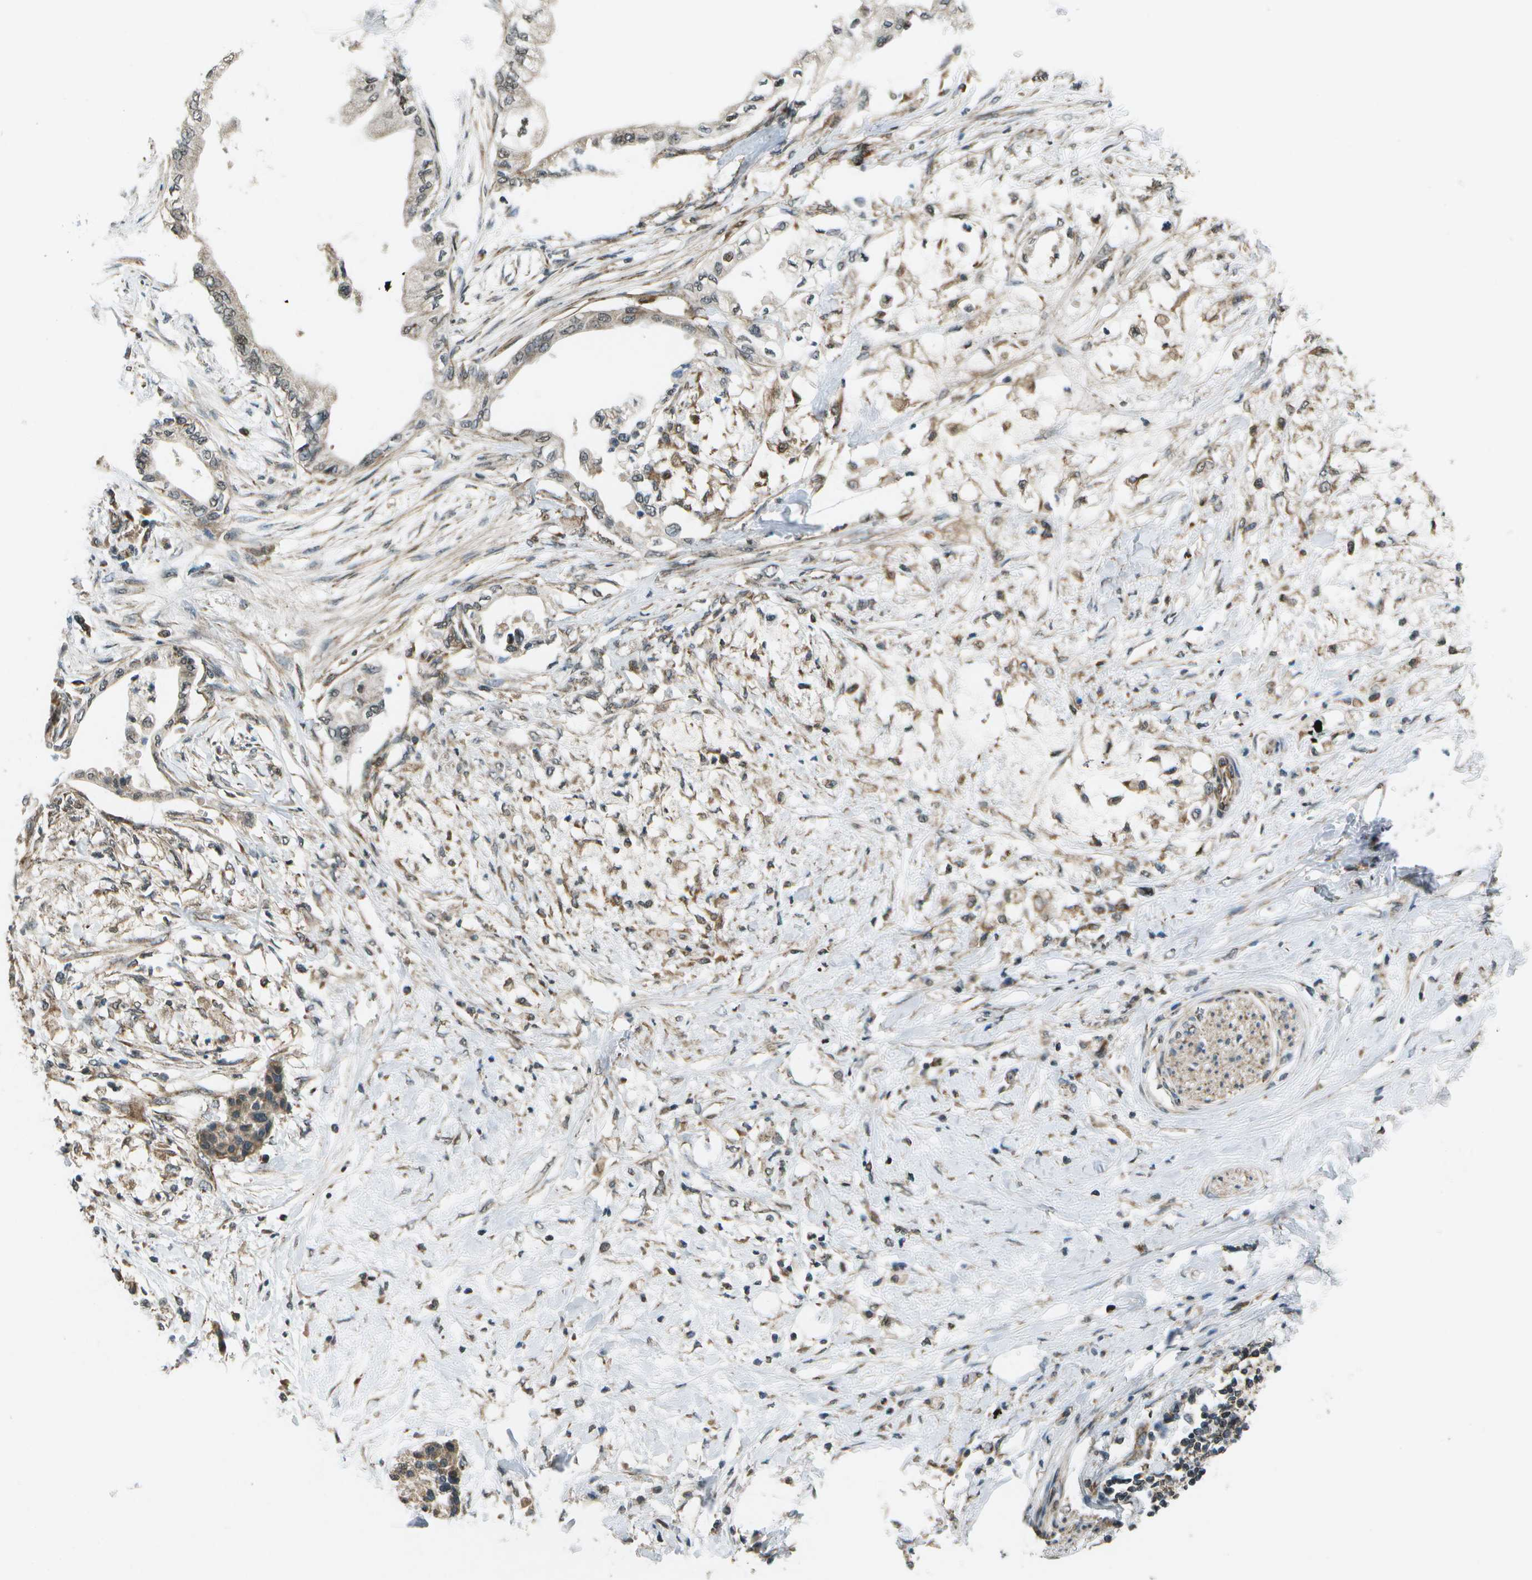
{"staining": {"intensity": "weak", "quantity": "<25%", "location": "cytoplasmic/membranous,nuclear"}, "tissue": "pancreatic cancer", "cell_type": "Tumor cells", "image_type": "cancer", "snomed": [{"axis": "morphology", "description": "Normal tissue, NOS"}, {"axis": "morphology", "description": "Adenocarcinoma, NOS"}, {"axis": "topography", "description": "Pancreas"}, {"axis": "topography", "description": "Duodenum"}], "caption": "Tumor cells show no significant positivity in pancreatic cancer. The staining is performed using DAB (3,3'-diaminobenzidine) brown chromogen with nuclei counter-stained in using hematoxylin.", "gene": "EIF2AK1", "patient": {"sex": "female", "age": 60}}